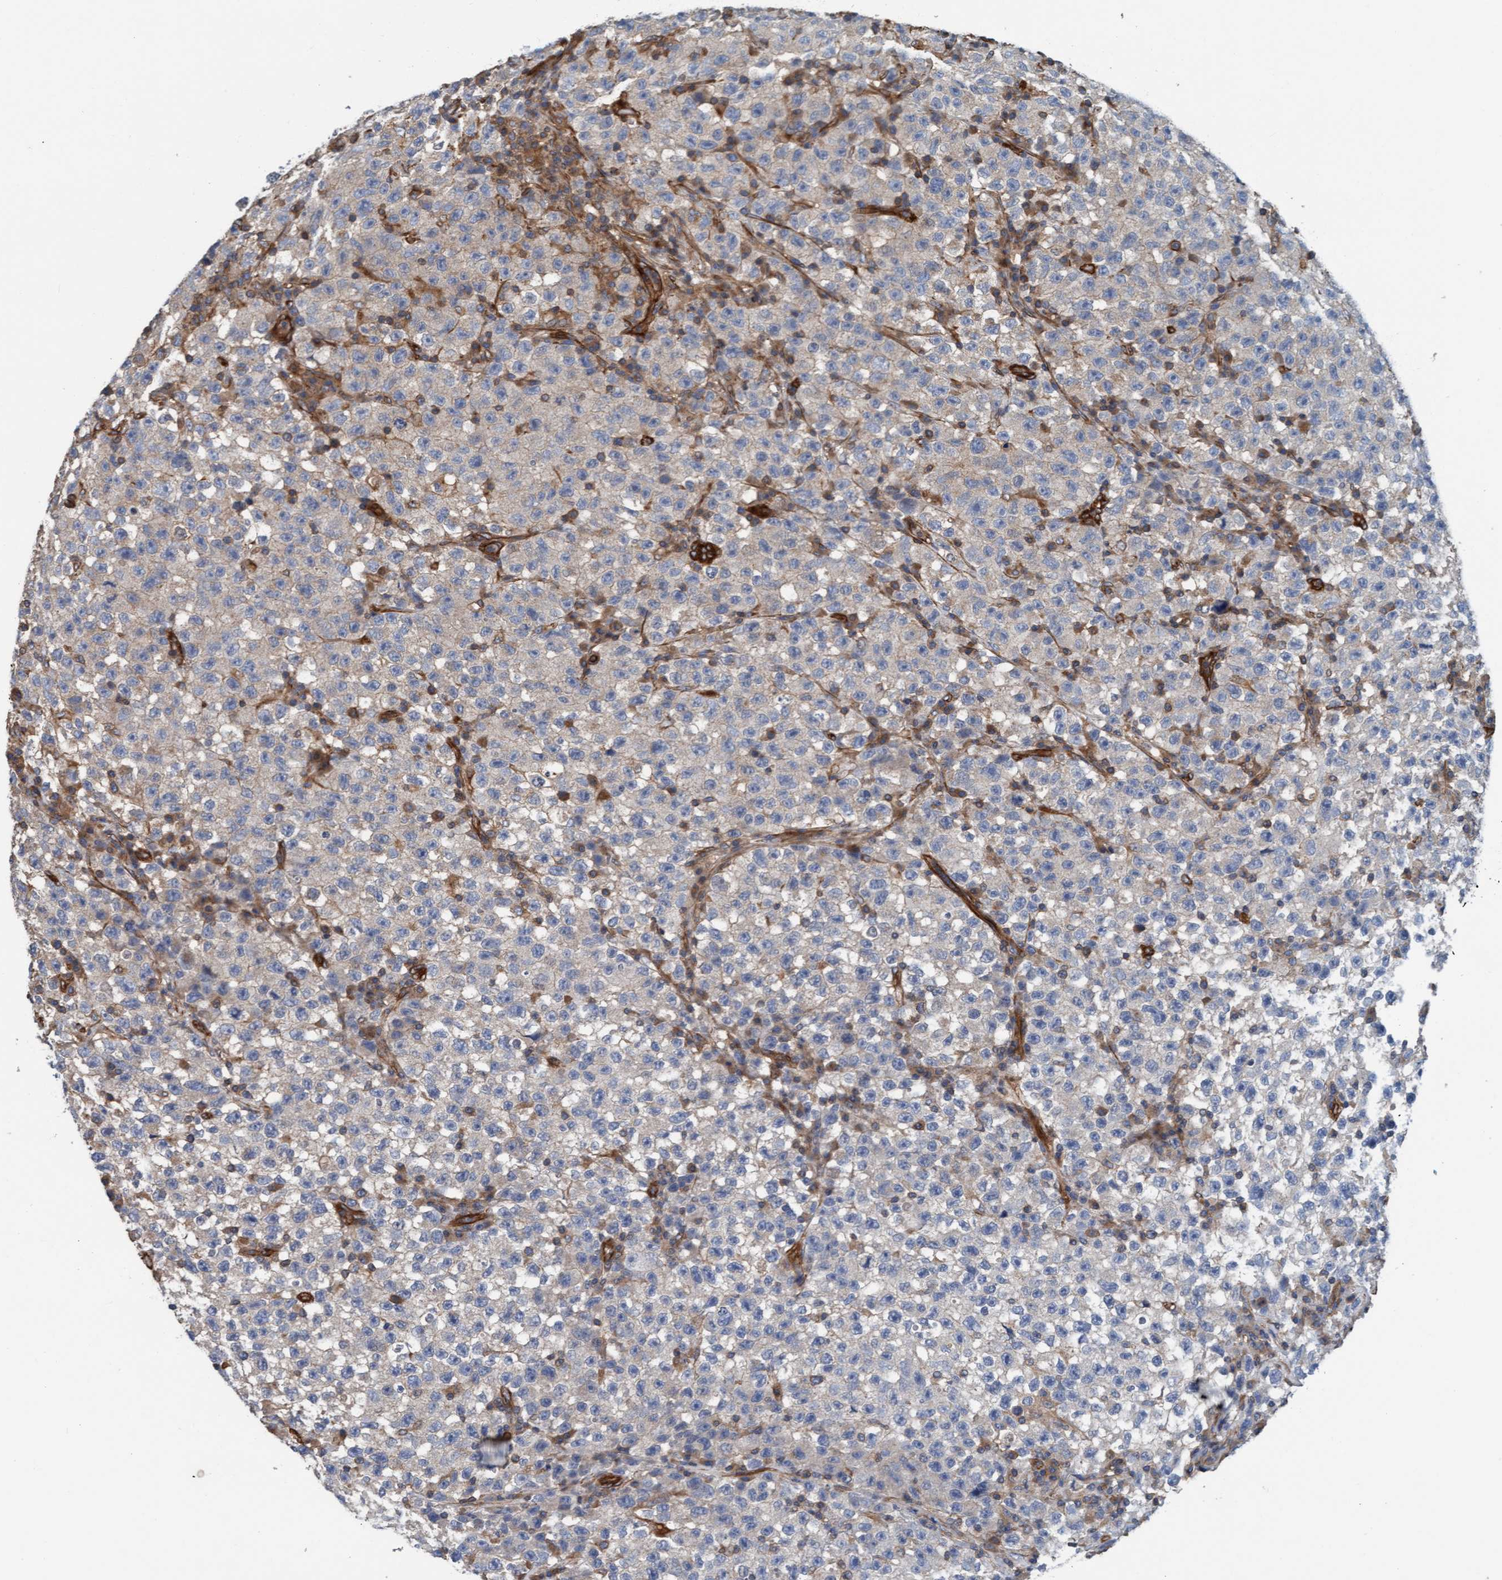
{"staining": {"intensity": "negative", "quantity": "none", "location": "none"}, "tissue": "testis cancer", "cell_type": "Tumor cells", "image_type": "cancer", "snomed": [{"axis": "morphology", "description": "Seminoma, NOS"}, {"axis": "topography", "description": "Testis"}], "caption": "DAB (3,3'-diaminobenzidine) immunohistochemical staining of human testis seminoma exhibits no significant positivity in tumor cells. (IHC, brightfield microscopy, high magnification).", "gene": "STXBP4", "patient": {"sex": "male", "age": 22}}